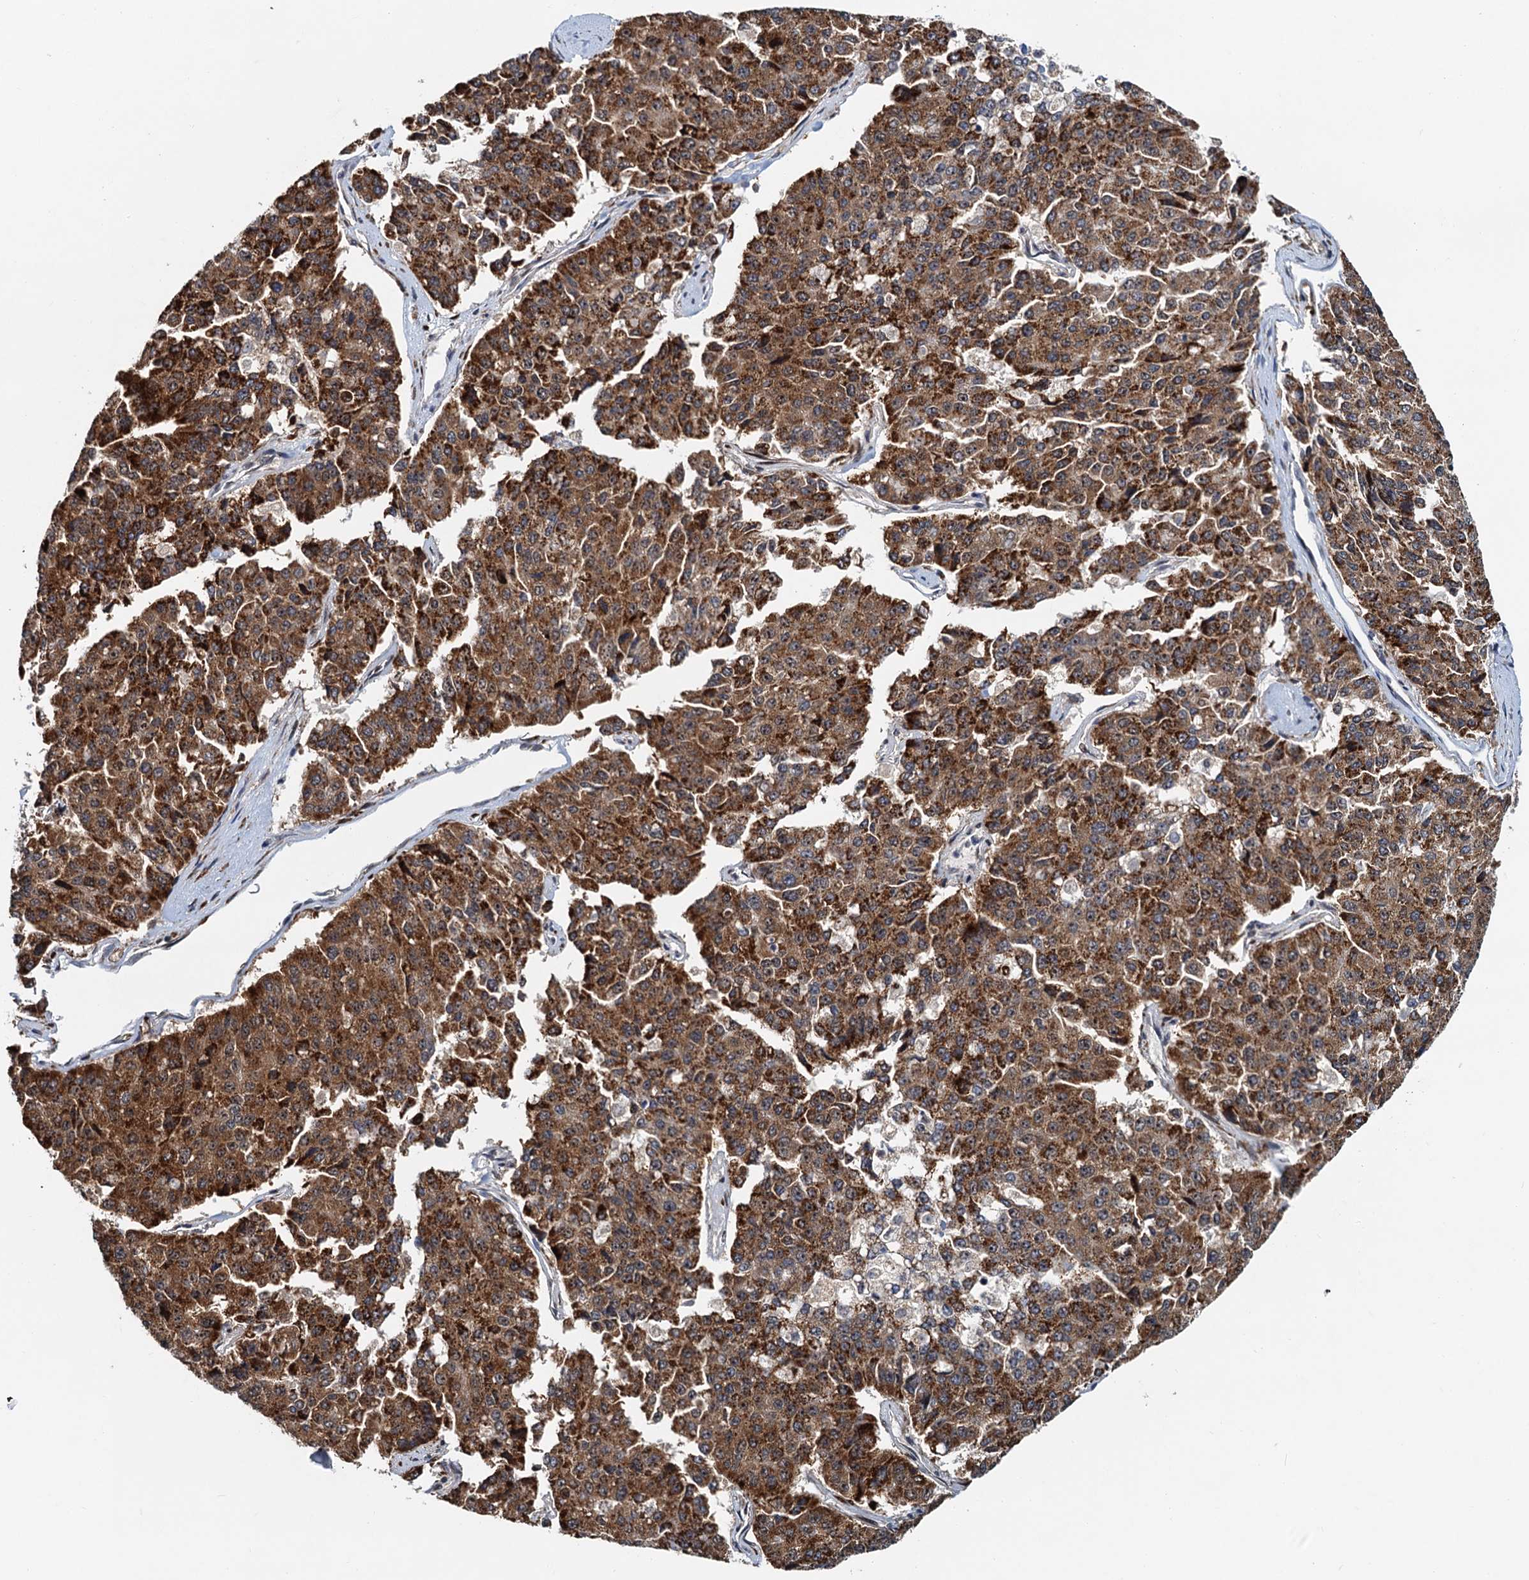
{"staining": {"intensity": "strong", "quantity": ">75%", "location": "cytoplasmic/membranous"}, "tissue": "pancreatic cancer", "cell_type": "Tumor cells", "image_type": "cancer", "snomed": [{"axis": "morphology", "description": "Adenocarcinoma, NOS"}, {"axis": "topography", "description": "Pancreas"}], "caption": "Pancreatic cancer tissue reveals strong cytoplasmic/membranous staining in approximately >75% of tumor cells, visualized by immunohistochemistry. Using DAB (3,3'-diaminobenzidine) (brown) and hematoxylin (blue) stains, captured at high magnification using brightfield microscopy.", "gene": "DNAJC21", "patient": {"sex": "male", "age": 50}}